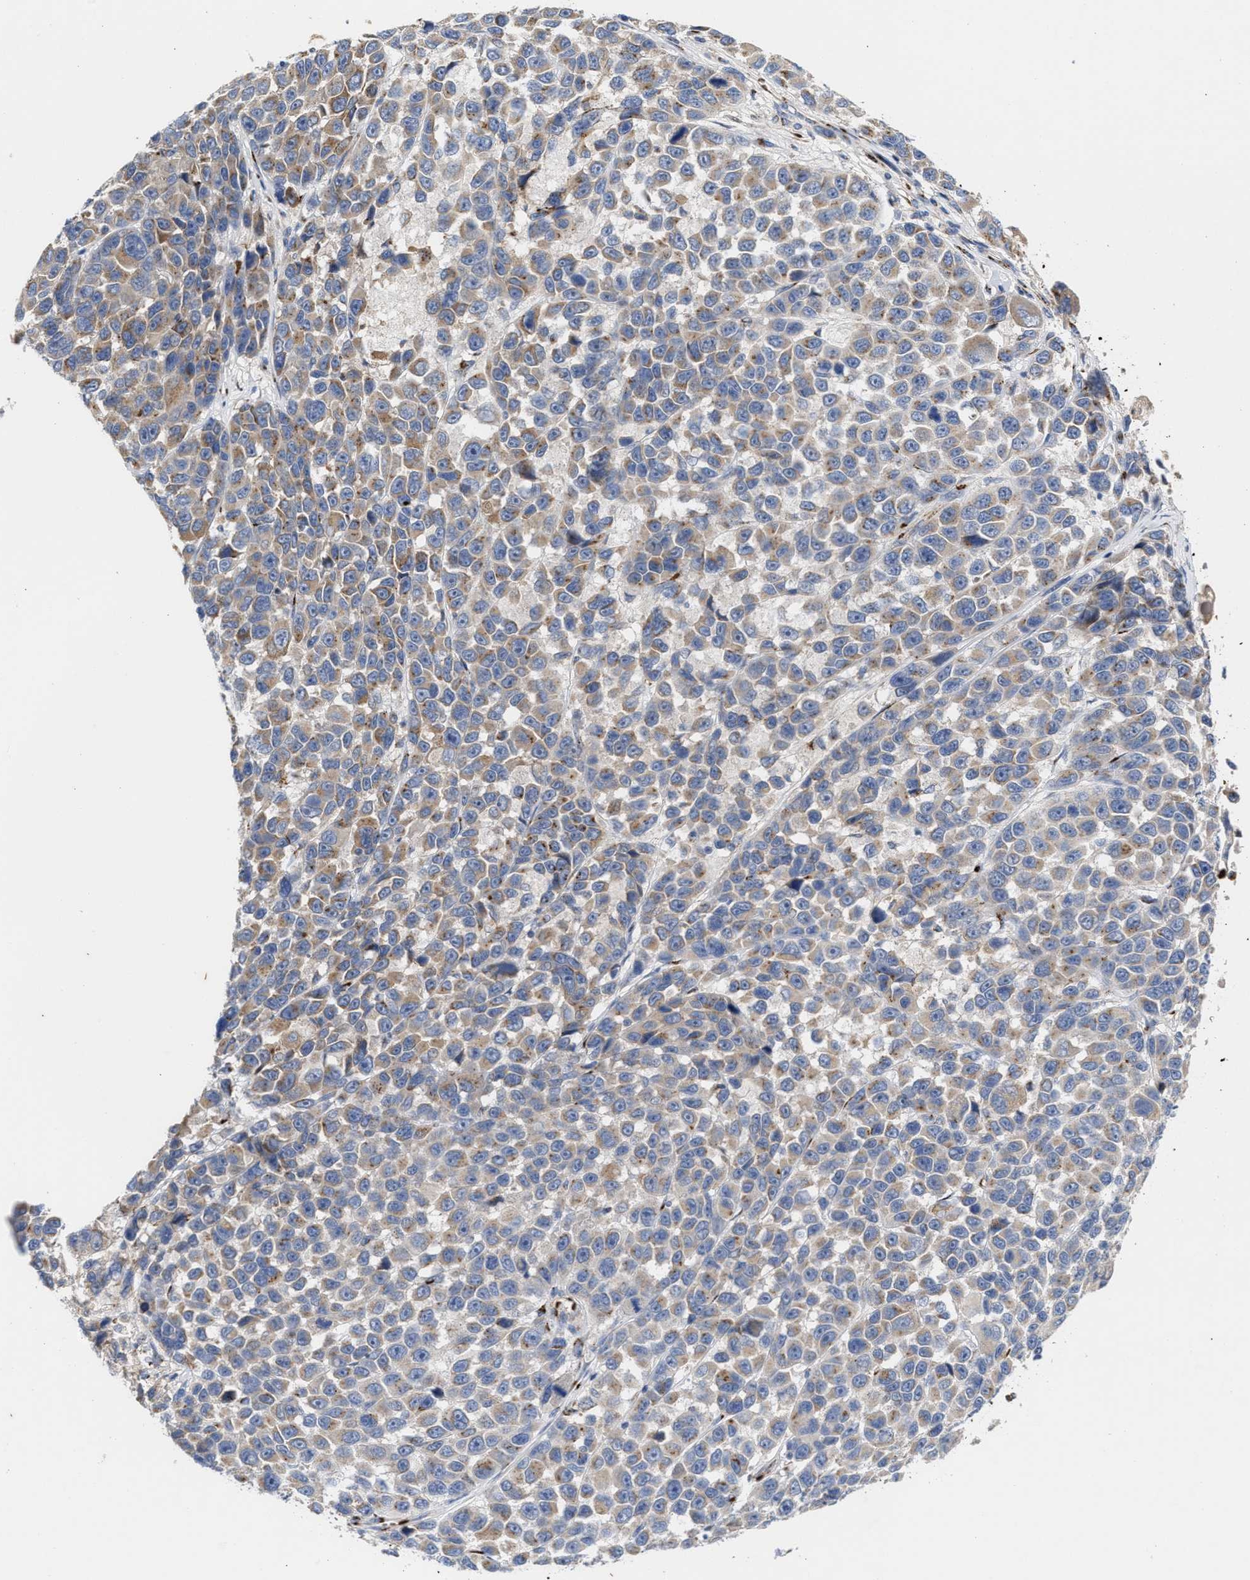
{"staining": {"intensity": "weak", "quantity": ">75%", "location": "cytoplasmic/membranous"}, "tissue": "melanoma", "cell_type": "Tumor cells", "image_type": "cancer", "snomed": [{"axis": "morphology", "description": "Malignant melanoma, NOS"}, {"axis": "topography", "description": "Skin"}], "caption": "Immunohistochemistry (IHC) image of neoplastic tissue: human malignant melanoma stained using immunohistochemistry reveals low levels of weak protein expression localized specifically in the cytoplasmic/membranous of tumor cells, appearing as a cytoplasmic/membranous brown color.", "gene": "CCL2", "patient": {"sex": "male", "age": 53}}